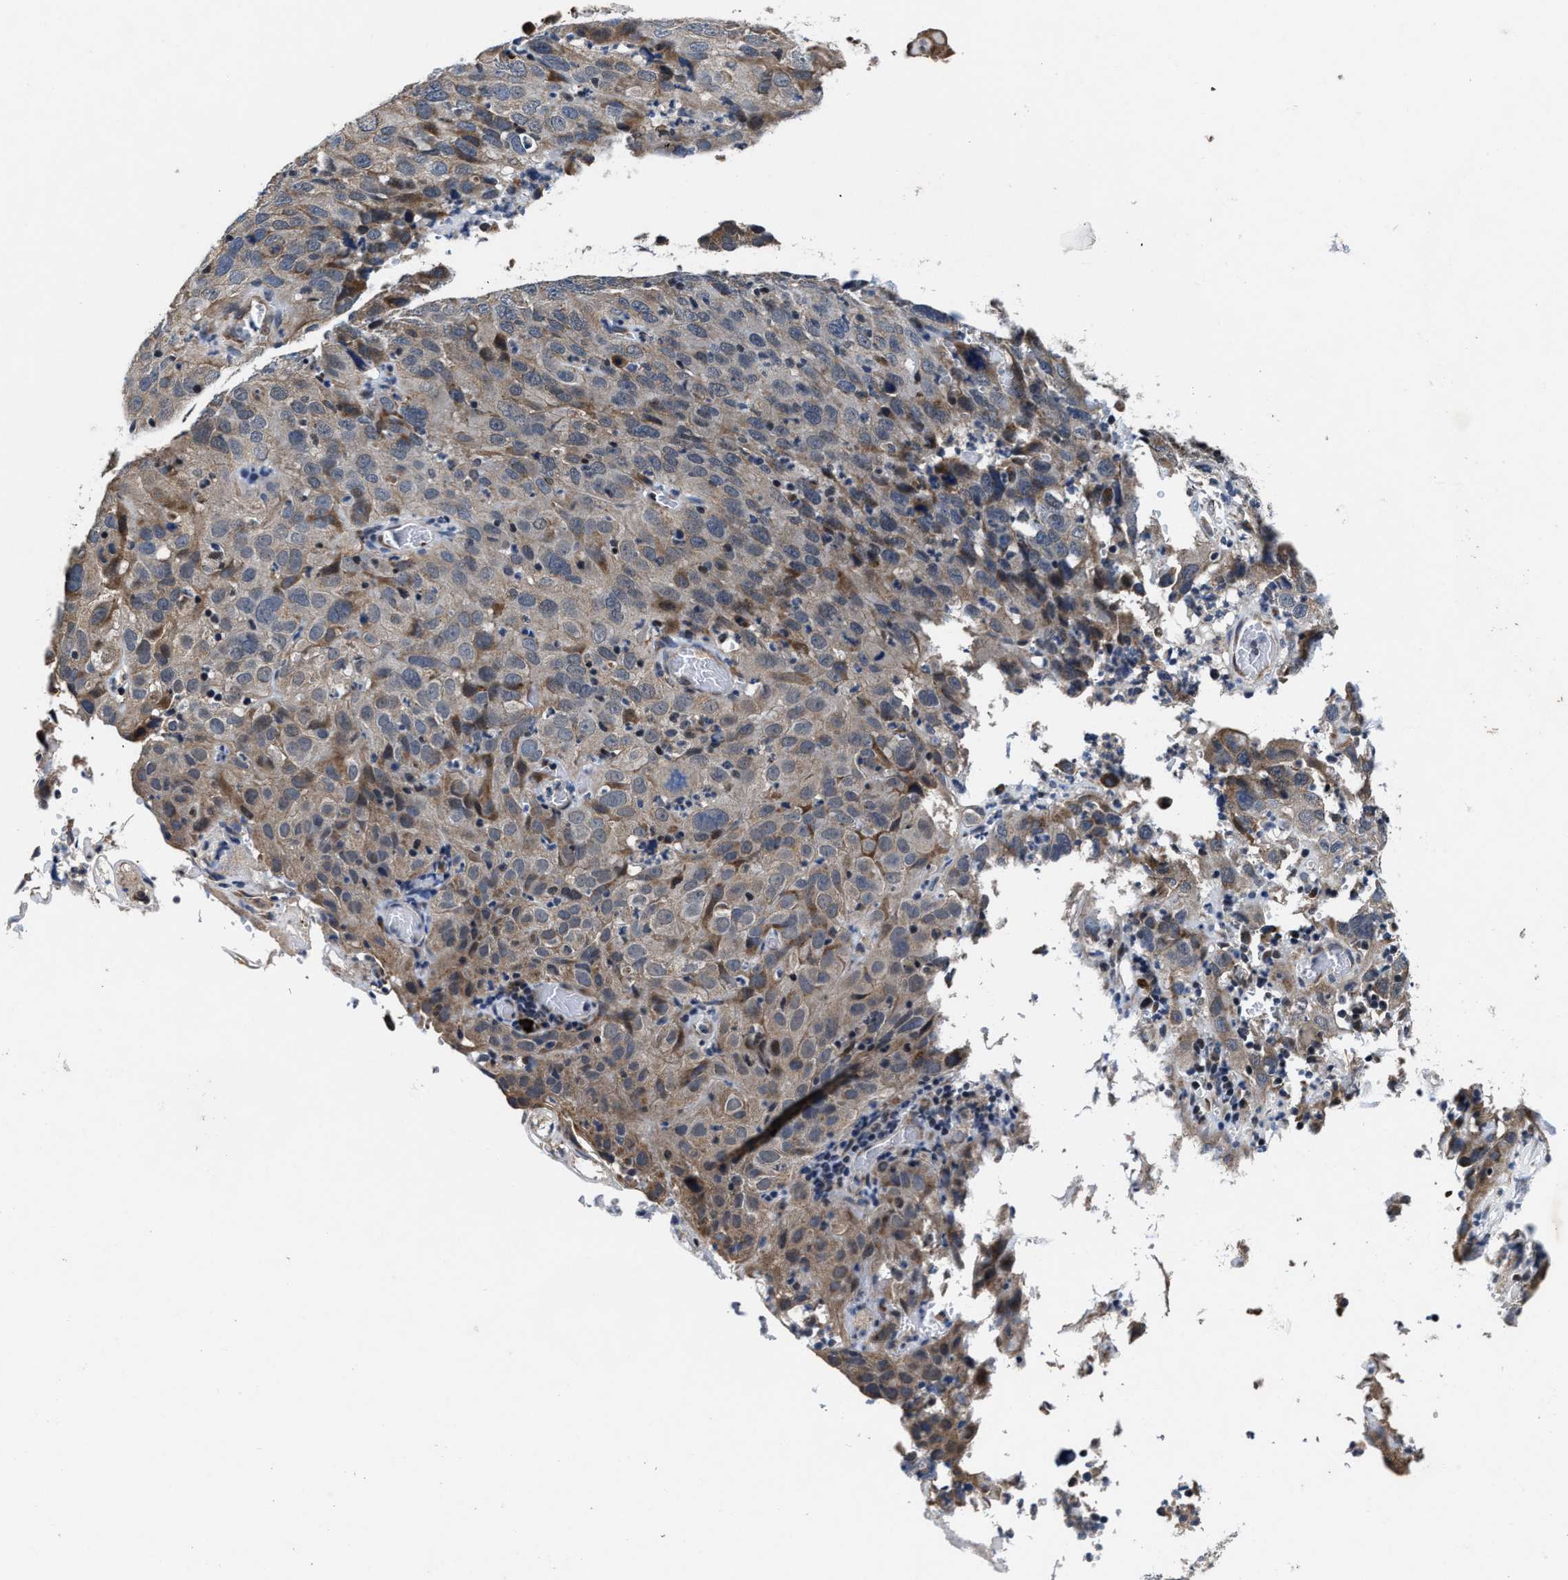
{"staining": {"intensity": "moderate", "quantity": "<25%", "location": "cytoplasmic/membranous"}, "tissue": "cervical cancer", "cell_type": "Tumor cells", "image_type": "cancer", "snomed": [{"axis": "morphology", "description": "Squamous cell carcinoma, NOS"}, {"axis": "topography", "description": "Cervix"}], "caption": "This histopathology image displays IHC staining of human squamous cell carcinoma (cervical), with low moderate cytoplasmic/membranous expression in about <25% of tumor cells.", "gene": "TMEM53", "patient": {"sex": "female", "age": 32}}